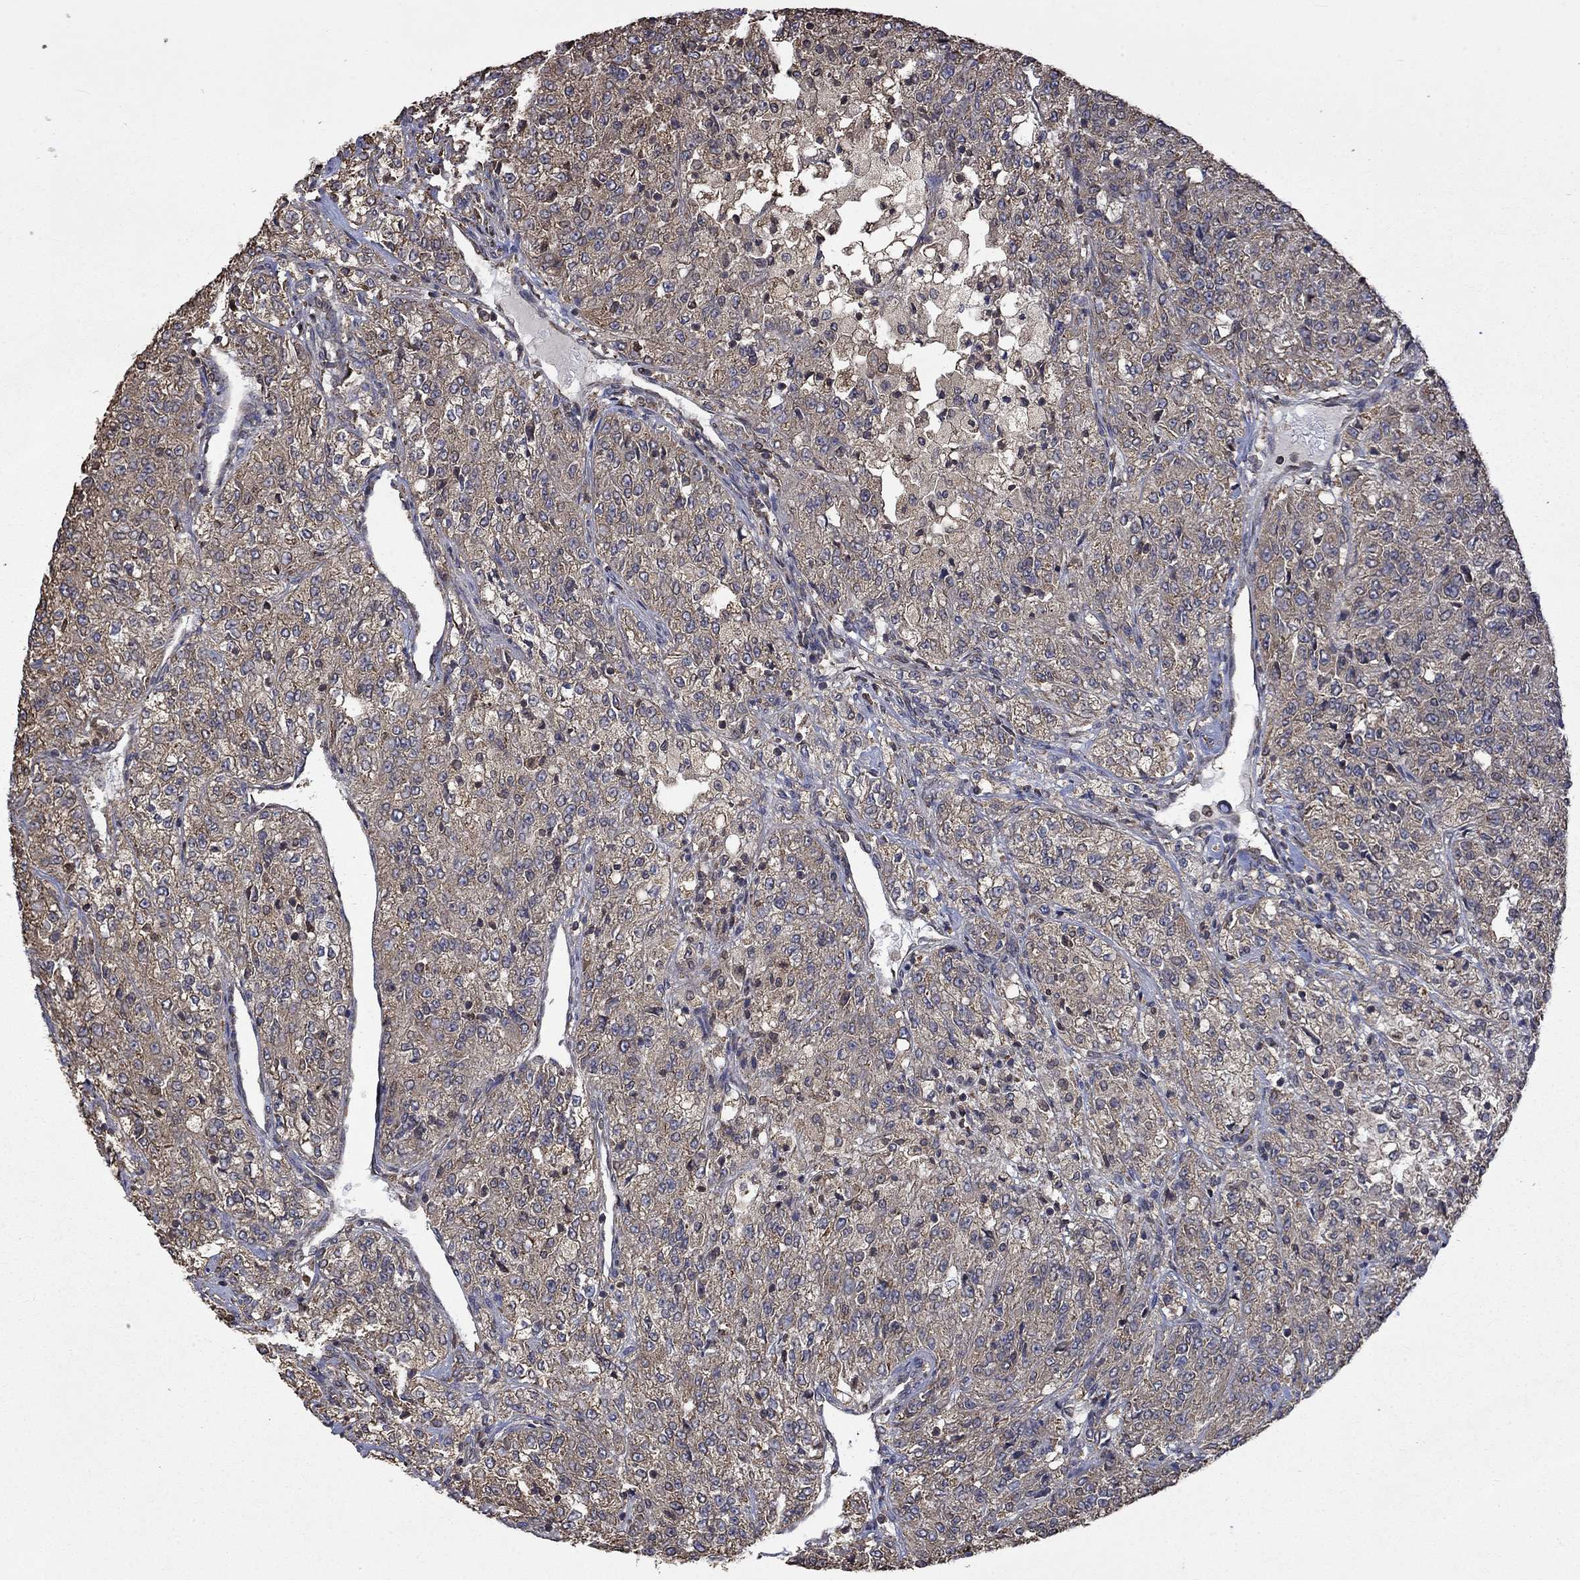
{"staining": {"intensity": "weak", "quantity": "25%-75%", "location": "cytoplasmic/membranous"}, "tissue": "renal cancer", "cell_type": "Tumor cells", "image_type": "cancer", "snomed": [{"axis": "morphology", "description": "Adenocarcinoma, NOS"}, {"axis": "topography", "description": "Kidney"}], "caption": "Immunohistochemical staining of human renal cancer shows weak cytoplasmic/membranous protein staining in approximately 25%-75% of tumor cells.", "gene": "ESRRA", "patient": {"sex": "female", "age": 63}}